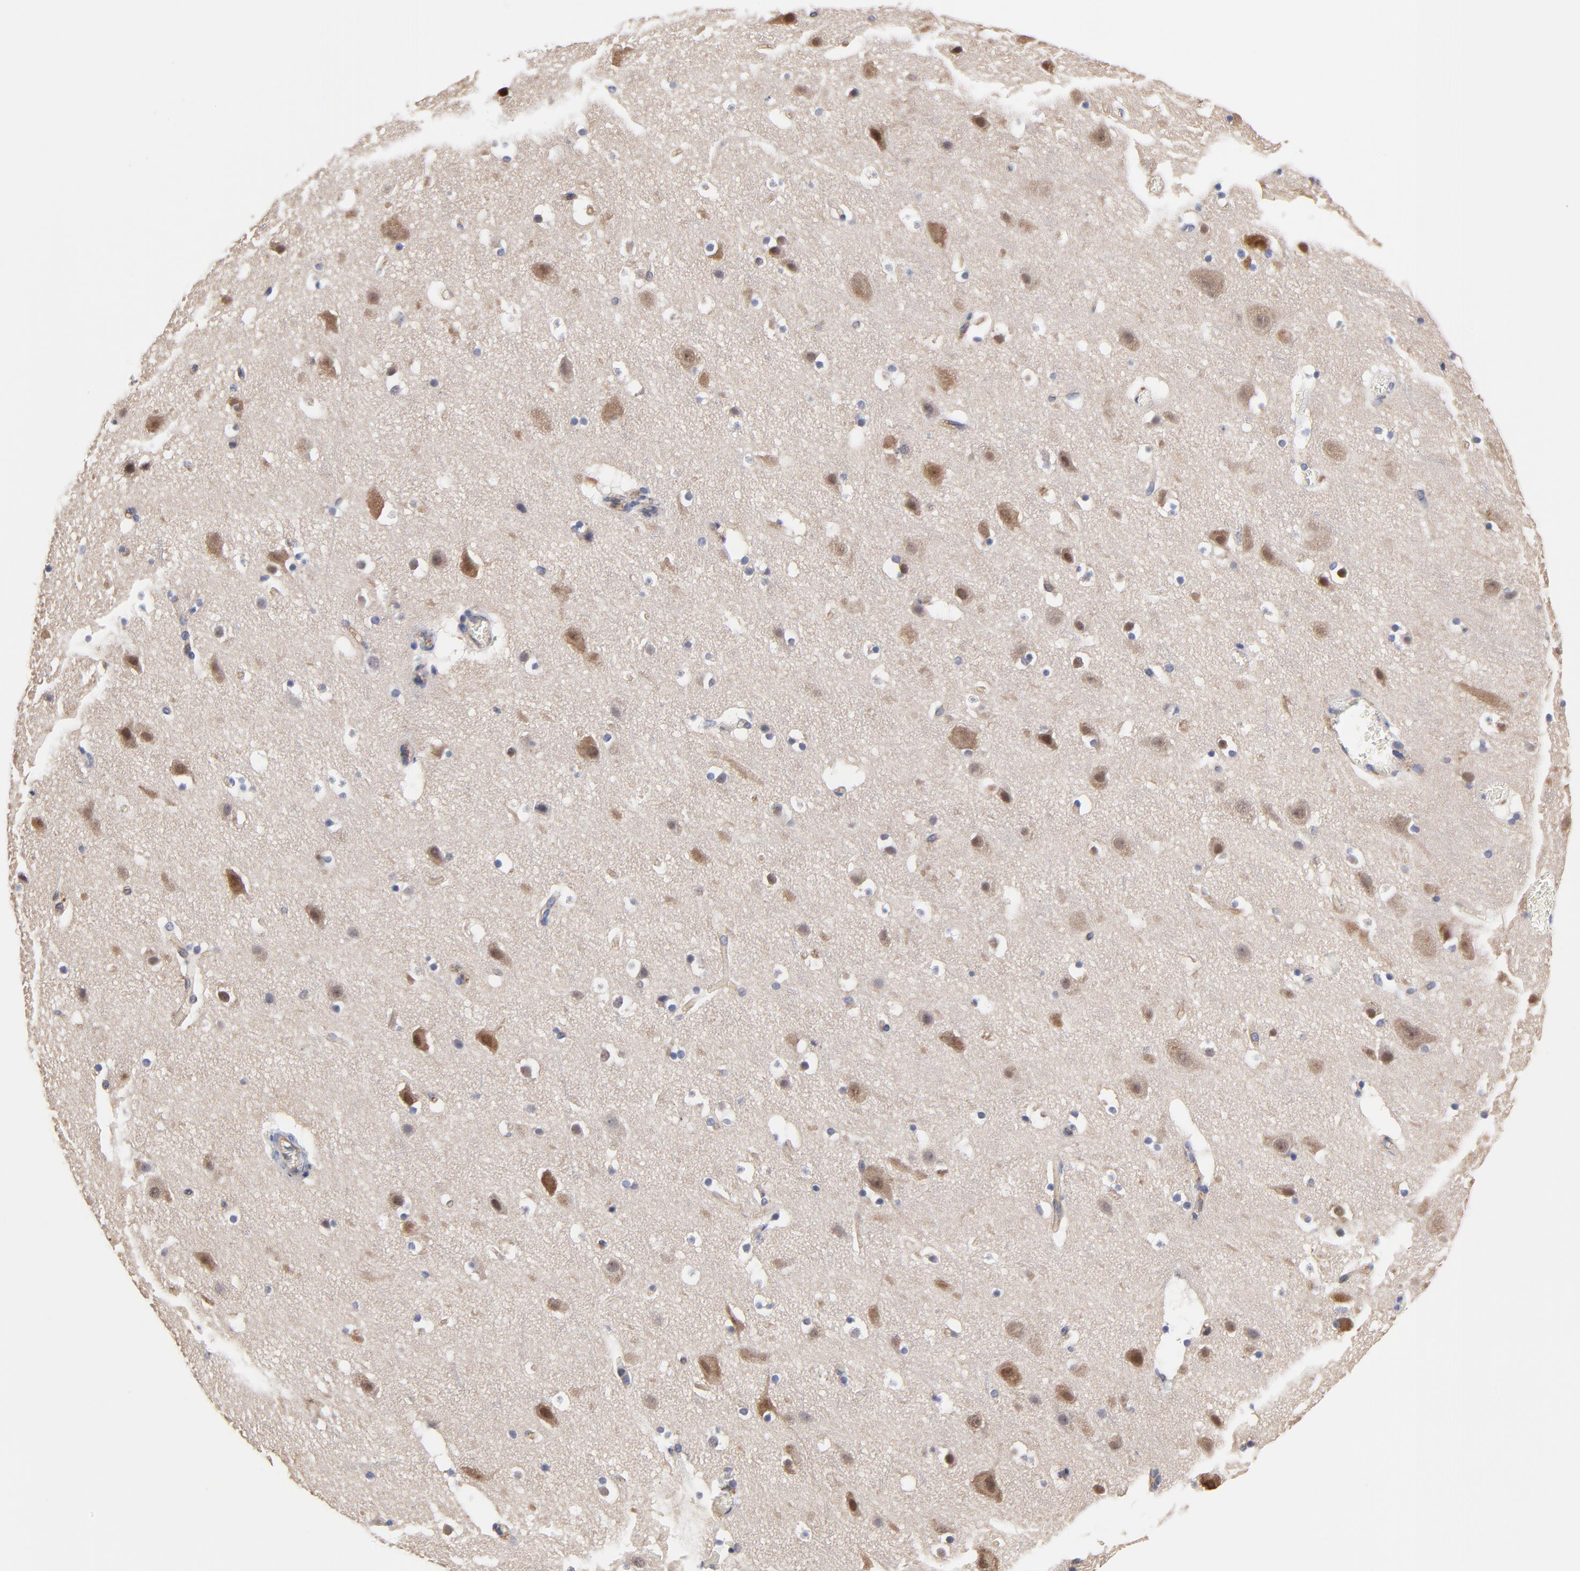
{"staining": {"intensity": "negative", "quantity": "none", "location": "none"}, "tissue": "cerebral cortex", "cell_type": "Endothelial cells", "image_type": "normal", "snomed": [{"axis": "morphology", "description": "Normal tissue, NOS"}, {"axis": "topography", "description": "Cerebral cortex"}], "caption": "IHC micrograph of normal cerebral cortex stained for a protein (brown), which displays no staining in endothelial cells.", "gene": "FBXL2", "patient": {"sex": "male", "age": 45}}